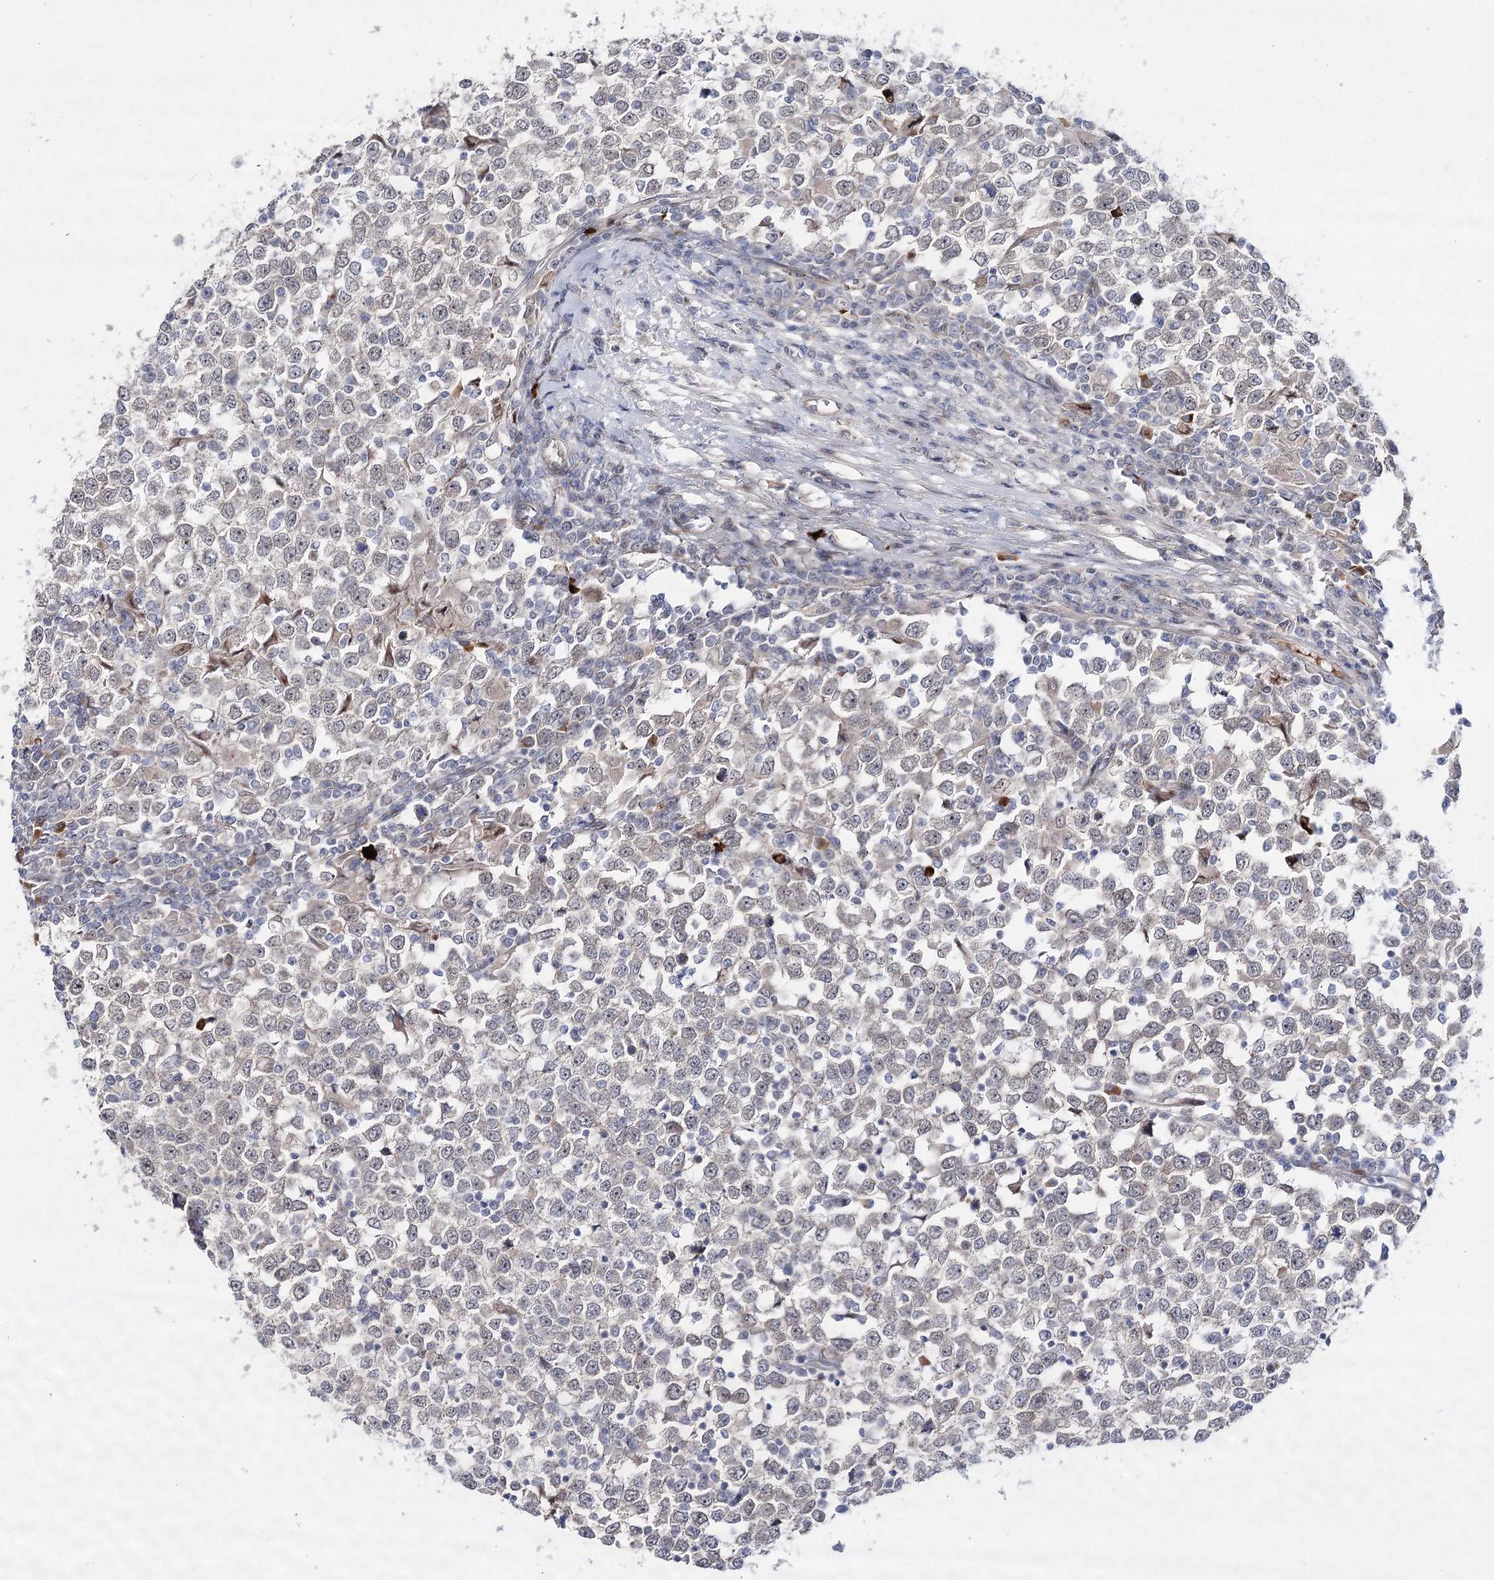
{"staining": {"intensity": "negative", "quantity": "none", "location": "none"}, "tissue": "testis cancer", "cell_type": "Tumor cells", "image_type": "cancer", "snomed": [{"axis": "morphology", "description": "Seminoma, NOS"}, {"axis": "topography", "description": "Testis"}], "caption": "DAB (3,3'-diaminobenzidine) immunohistochemical staining of human seminoma (testis) reveals no significant expression in tumor cells.", "gene": "ARHGAP32", "patient": {"sex": "male", "age": 65}}